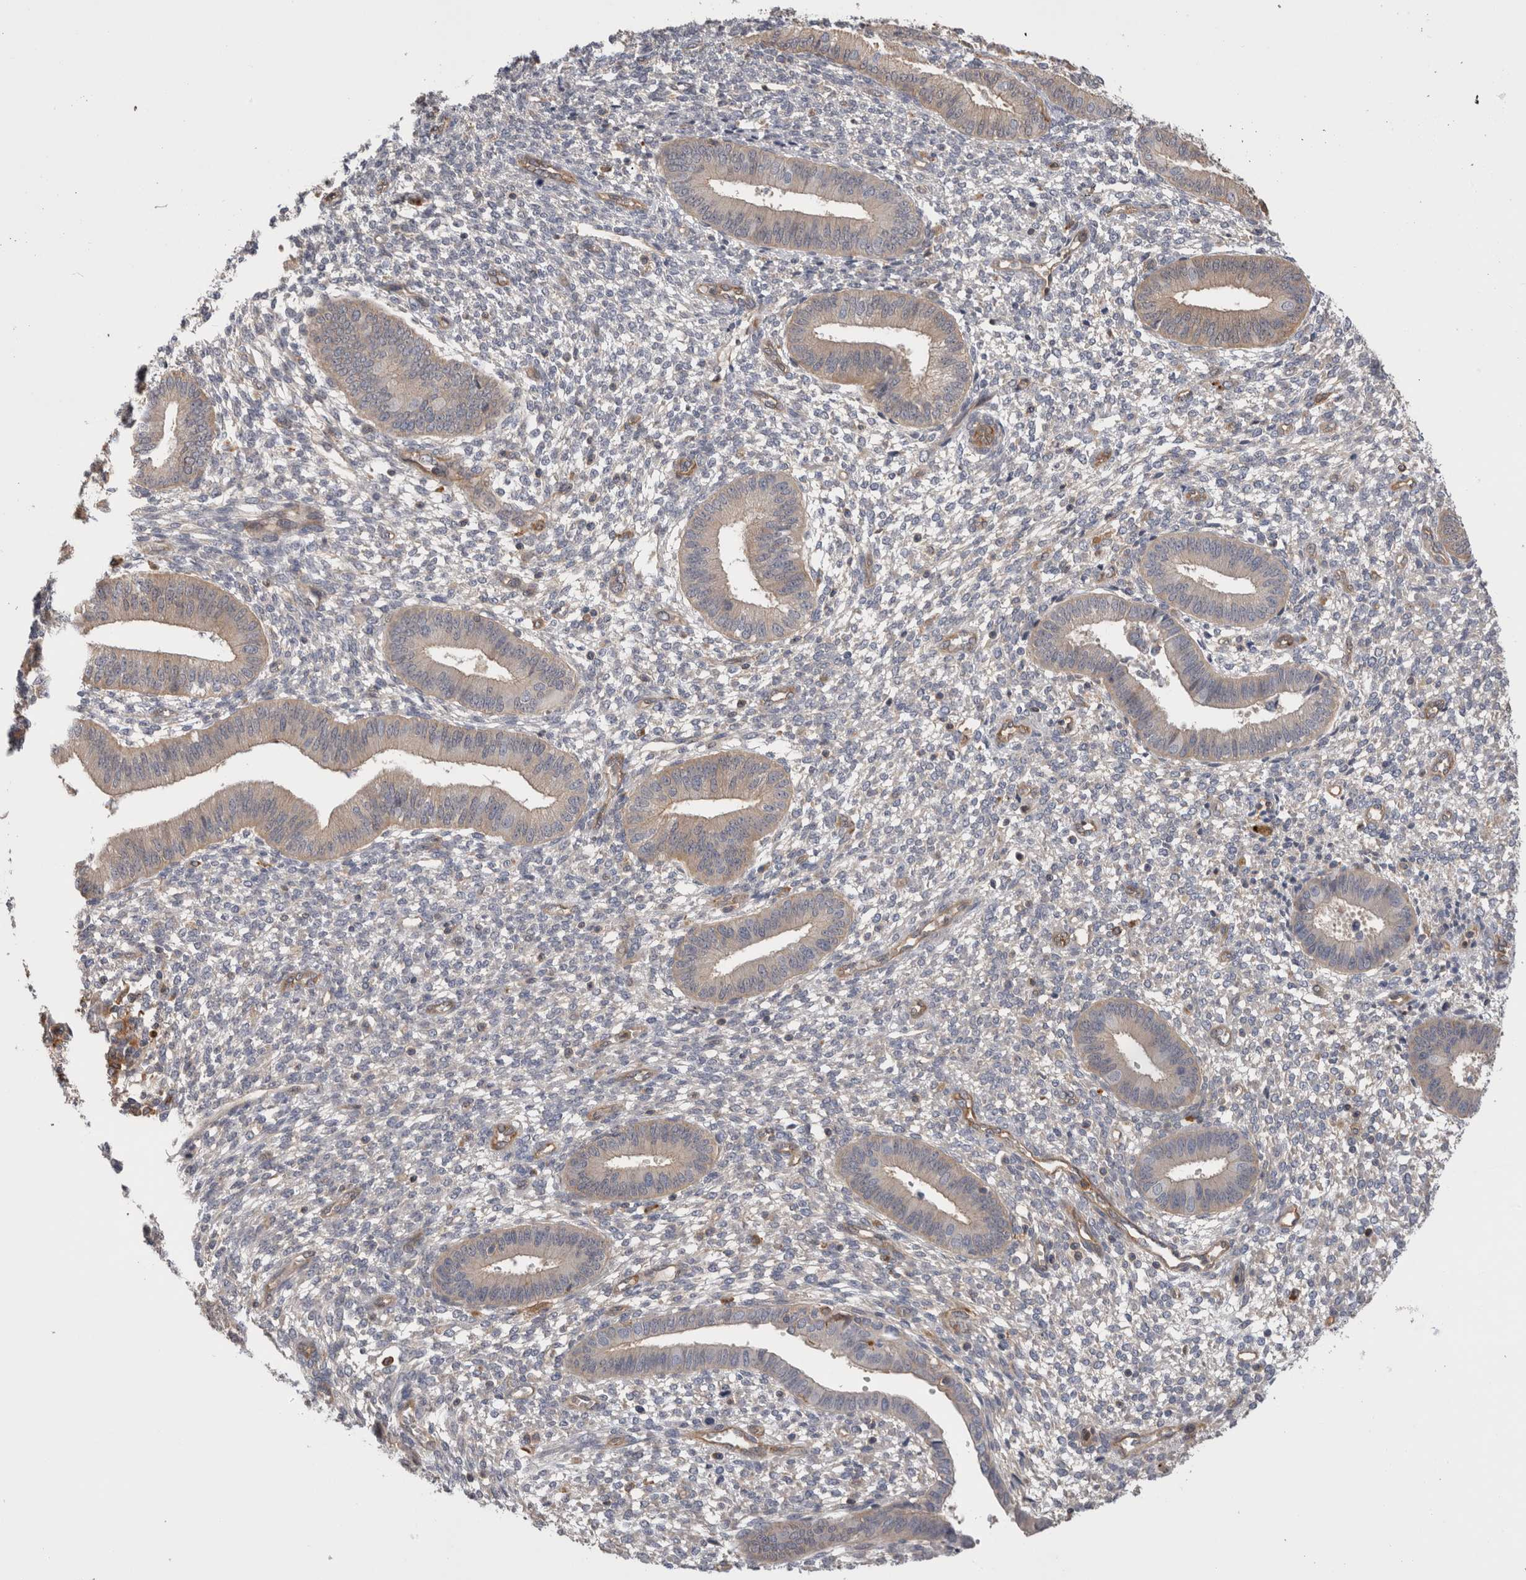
{"staining": {"intensity": "negative", "quantity": "none", "location": "none"}, "tissue": "endometrium", "cell_type": "Cells in endometrial stroma", "image_type": "normal", "snomed": [{"axis": "morphology", "description": "Normal tissue, NOS"}, {"axis": "topography", "description": "Endometrium"}], "caption": "DAB immunohistochemical staining of normal human endometrium exhibits no significant staining in cells in endometrial stroma.", "gene": "BNIP2", "patient": {"sex": "female", "age": 46}}